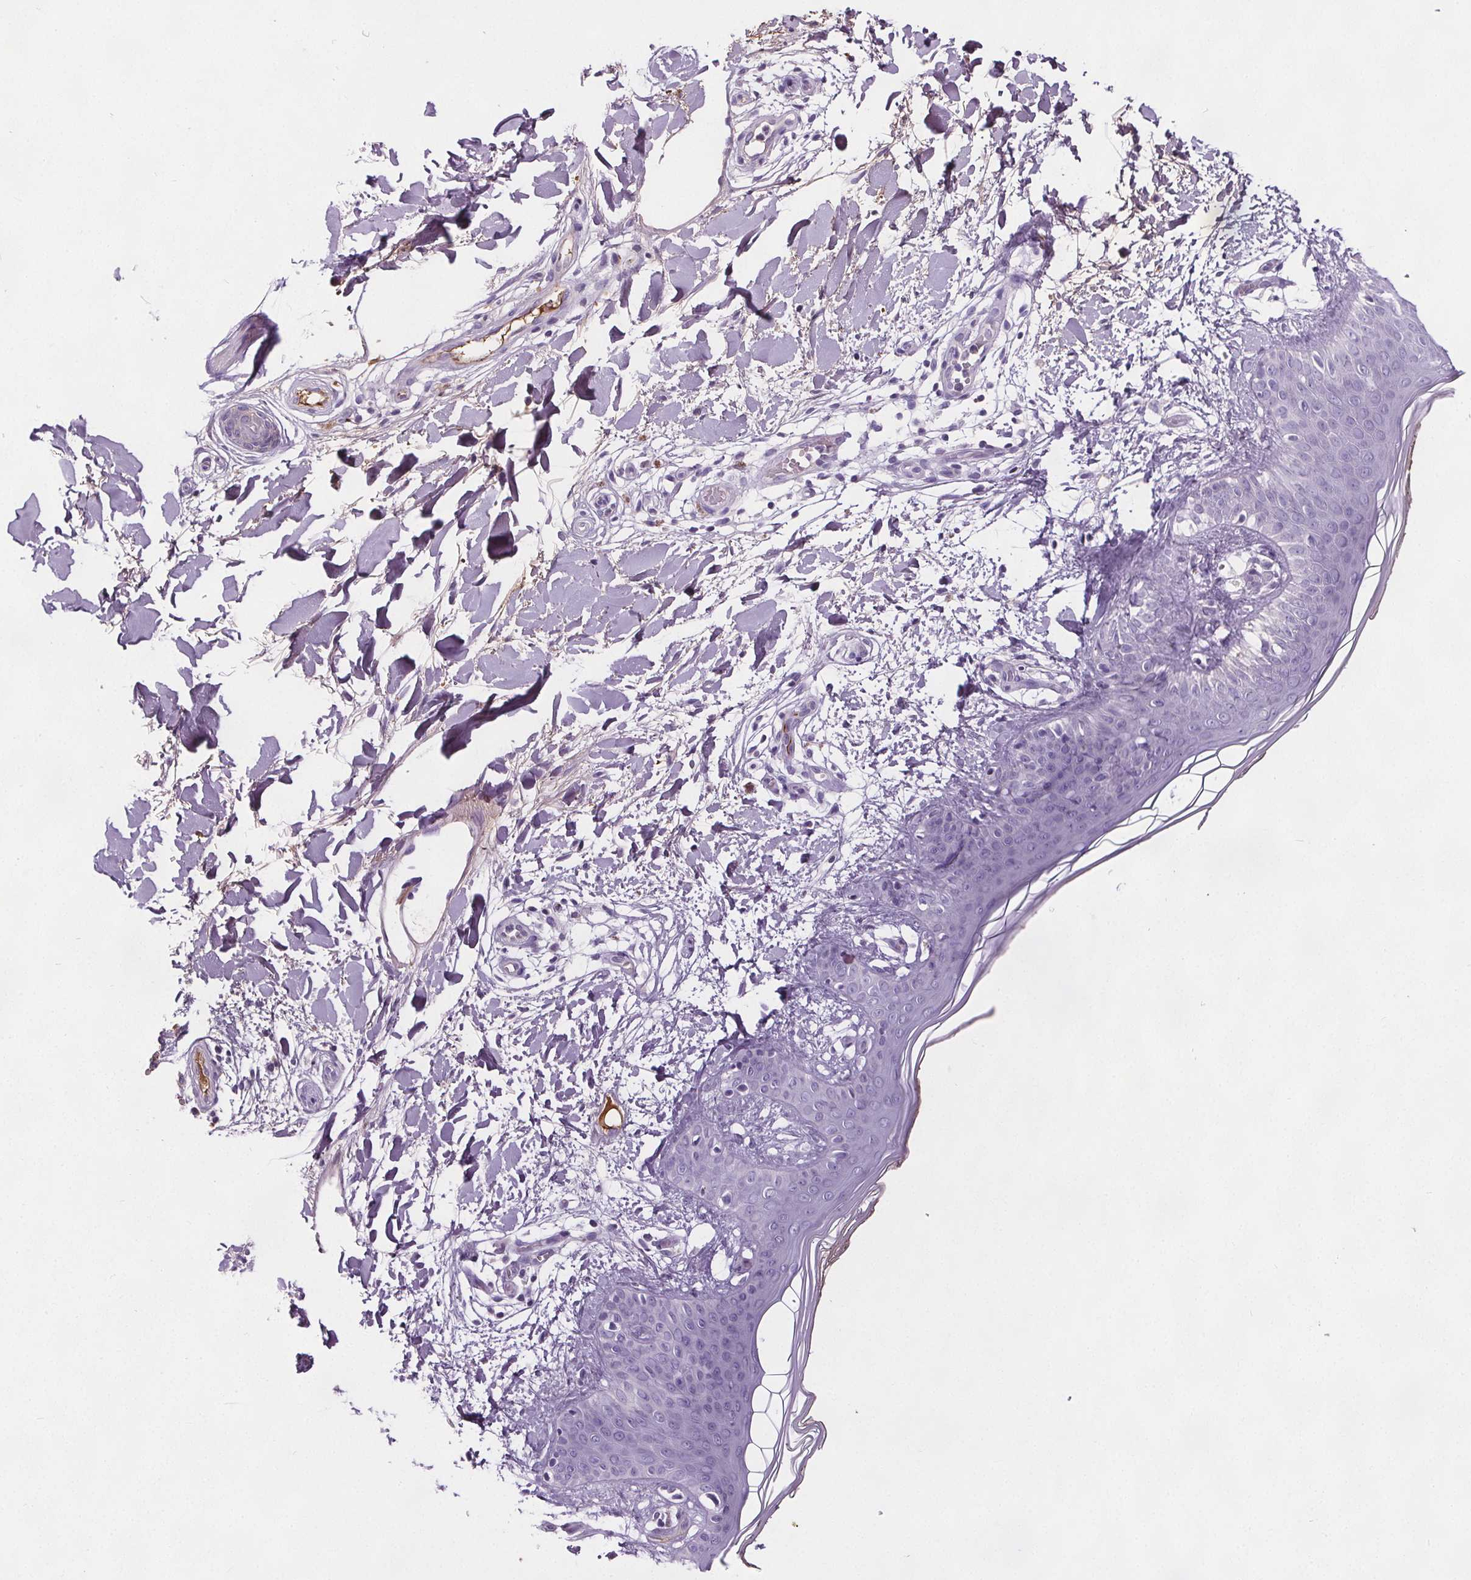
{"staining": {"intensity": "negative", "quantity": "none", "location": "none"}, "tissue": "skin", "cell_type": "Fibroblasts", "image_type": "normal", "snomed": [{"axis": "morphology", "description": "Normal tissue, NOS"}, {"axis": "topography", "description": "Skin"}], "caption": "This is an immunohistochemistry (IHC) micrograph of benign skin. There is no positivity in fibroblasts.", "gene": "CD5L", "patient": {"sex": "female", "age": 34}}